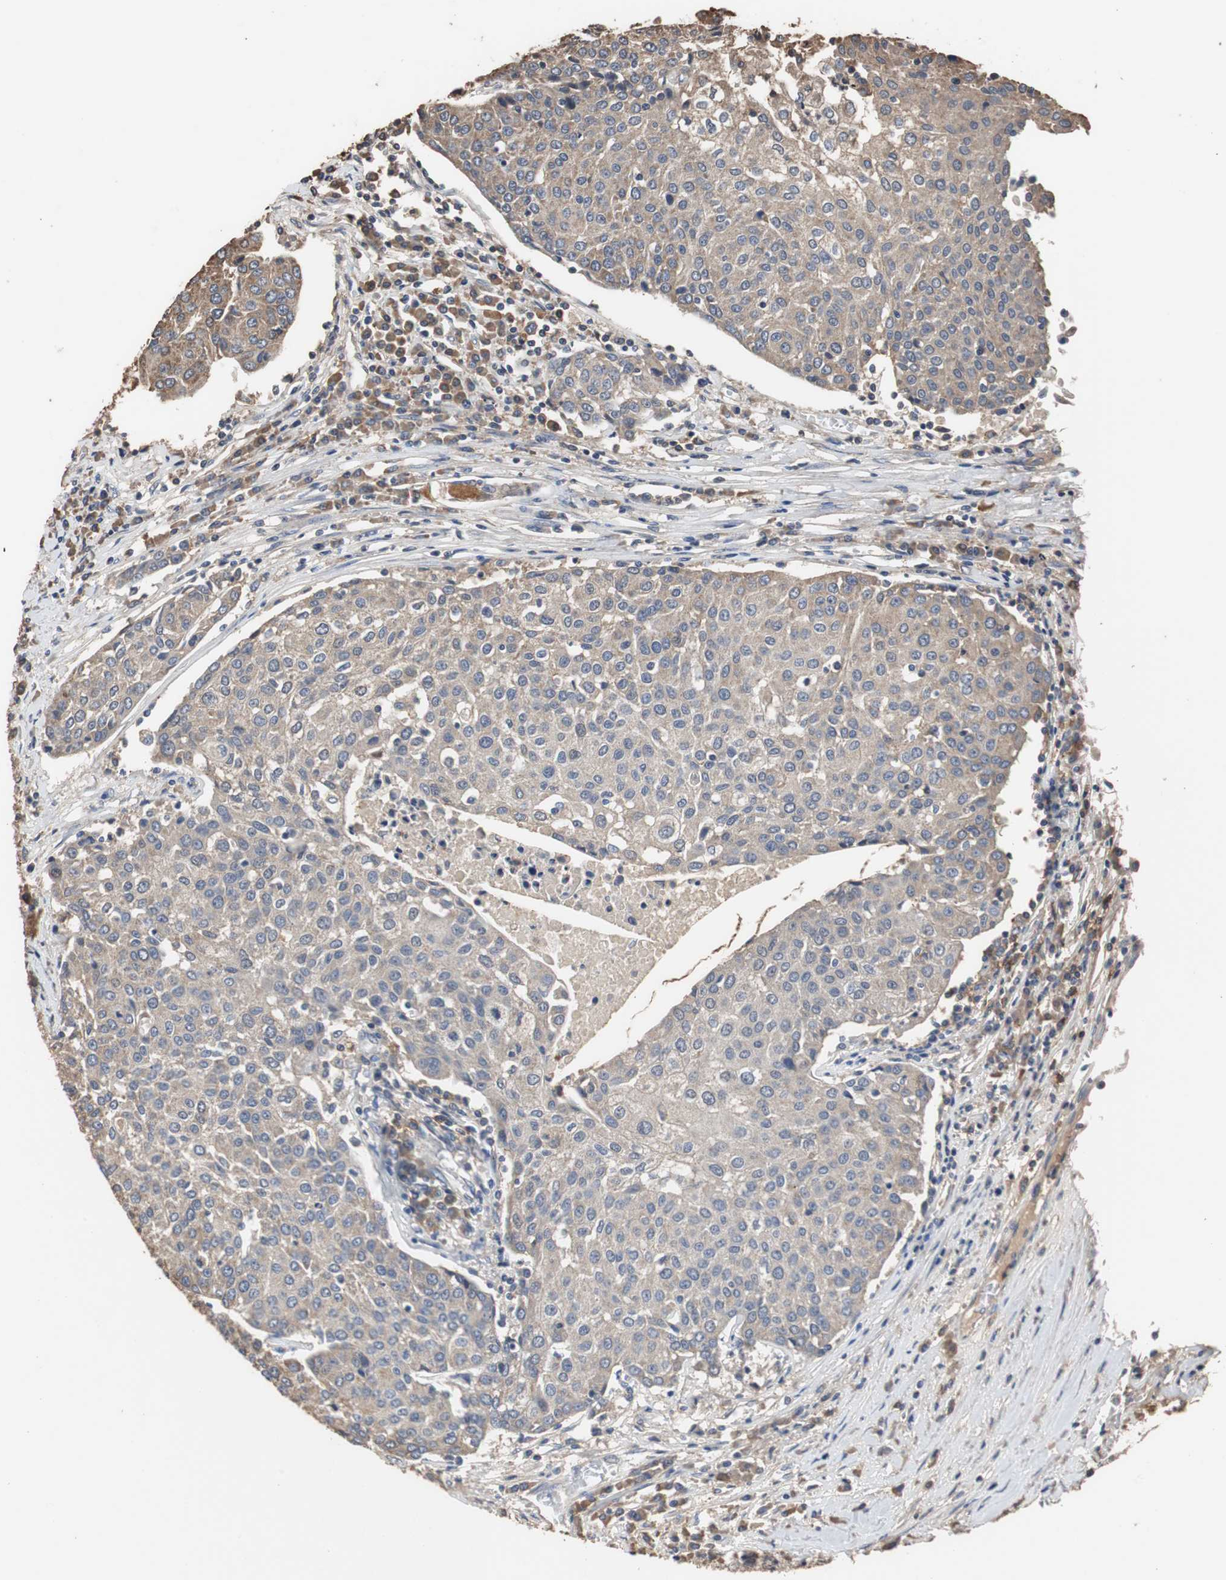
{"staining": {"intensity": "weak", "quantity": ">75%", "location": "cytoplasmic/membranous"}, "tissue": "urothelial cancer", "cell_type": "Tumor cells", "image_type": "cancer", "snomed": [{"axis": "morphology", "description": "Urothelial carcinoma, High grade"}, {"axis": "topography", "description": "Urinary bladder"}], "caption": "Immunohistochemical staining of high-grade urothelial carcinoma displays weak cytoplasmic/membranous protein expression in approximately >75% of tumor cells.", "gene": "SCIMP", "patient": {"sex": "female", "age": 85}}